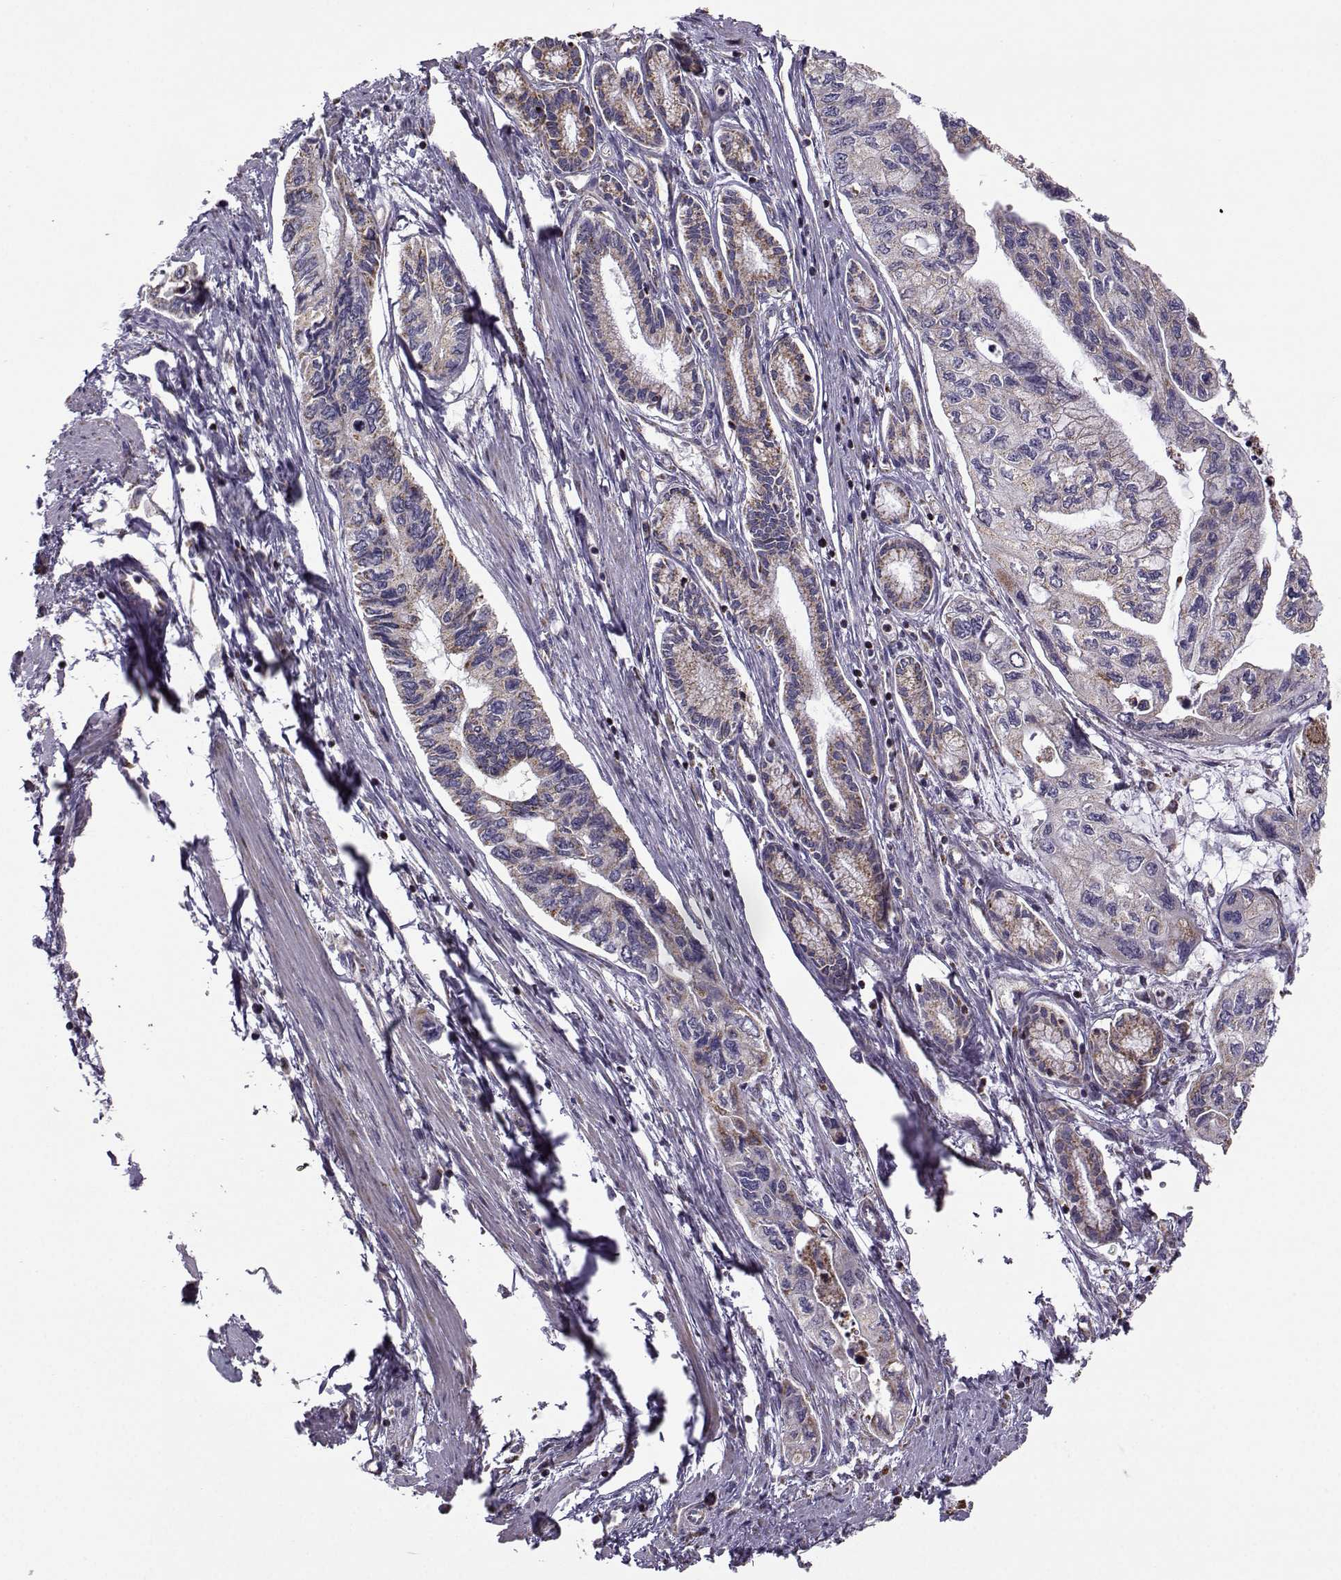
{"staining": {"intensity": "moderate", "quantity": "25%-75%", "location": "cytoplasmic/membranous"}, "tissue": "pancreatic cancer", "cell_type": "Tumor cells", "image_type": "cancer", "snomed": [{"axis": "morphology", "description": "Adenocarcinoma, NOS"}, {"axis": "topography", "description": "Pancreas"}], "caption": "Human pancreatic cancer (adenocarcinoma) stained with a brown dye shows moderate cytoplasmic/membranous positive positivity in approximately 25%-75% of tumor cells.", "gene": "NECAB3", "patient": {"sex": "female", "age": 76}}